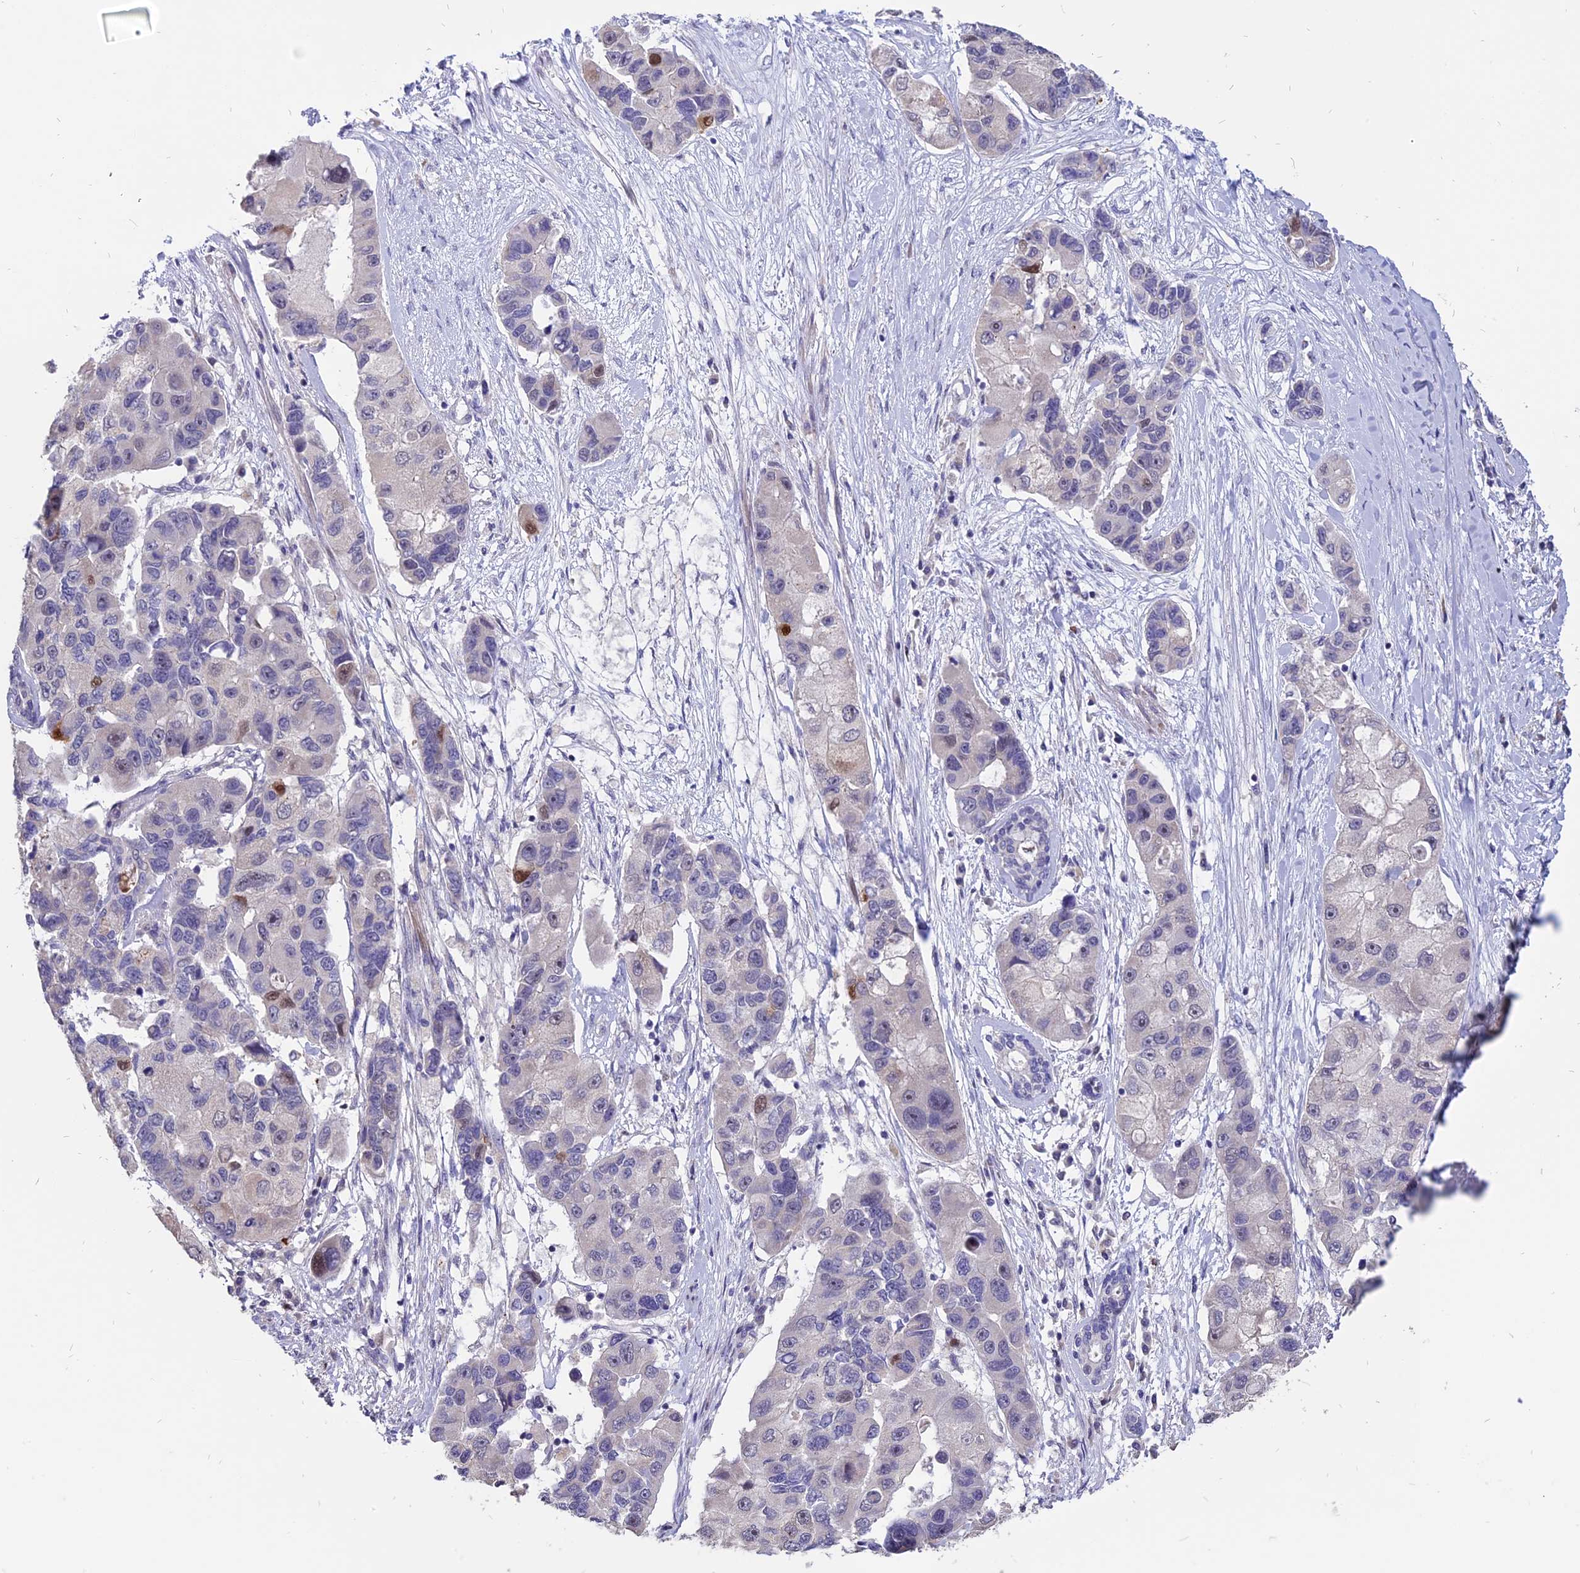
{"staining": {"intensity": "weak", "quantity": "<25%", "location": "nuclear"}, "tissue": "lung cancer", "cell_type": "Tumor cells", "image_type": "cancer", "snomed": [{"axis": "morphology", "description": "Adenocarcinoma, NOS"}, {"axis": "topography", "description": "Lung"}], "caption": "The image displays no staining of tumor cells in adenocarcinoma (lung).", "gene": "TMEM263", "patient": {"sex": "female", "age": 54}}